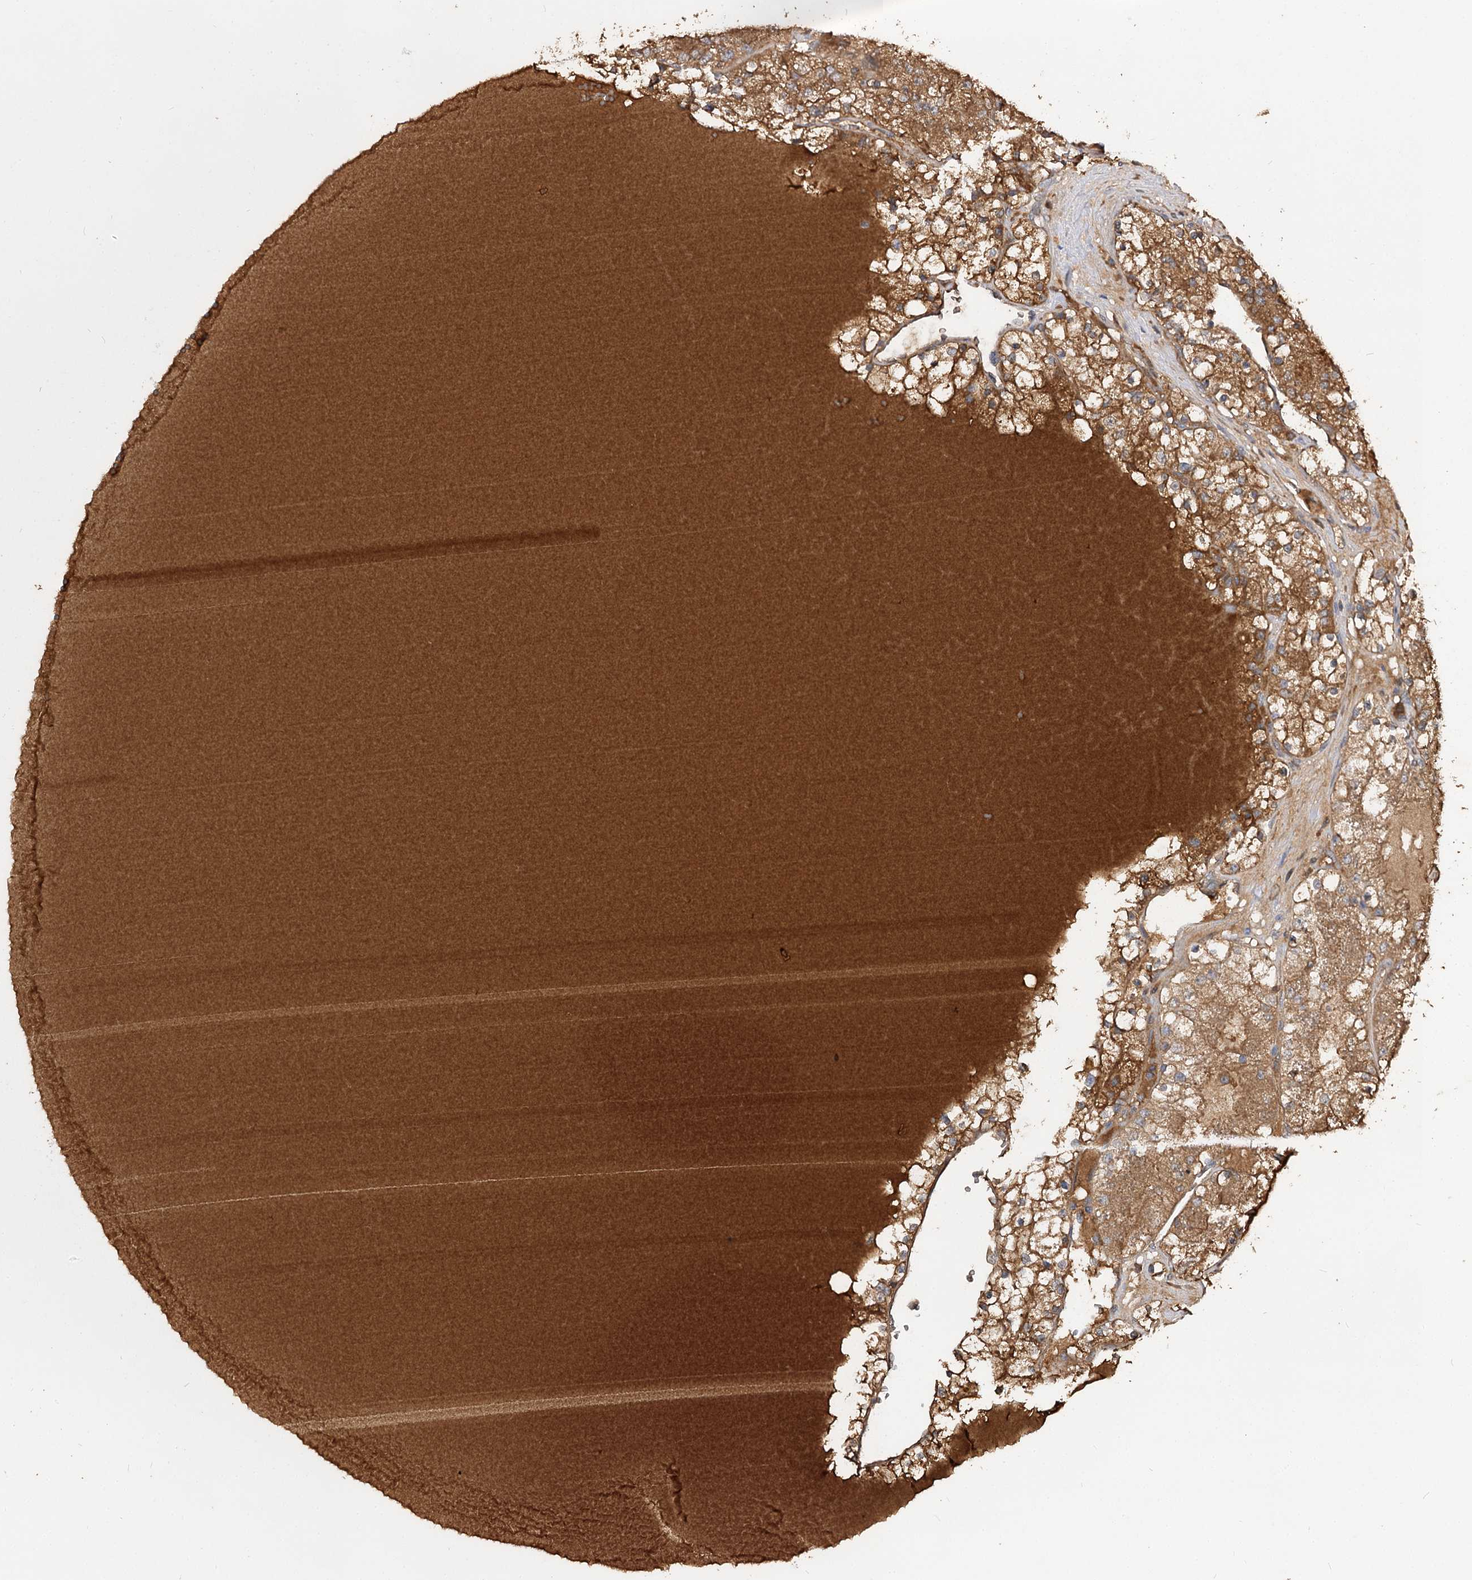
{"staining": {"intensity": "moderate", "quantity": ">75%", "location": "cytoplasmic/membranous"}, "tissue": "renal cancer", "cell_type": "Tumor cells", "image_type": "cancer", "snomed": [{"axis": "morphology", "description": "Normal tissue, NOS"}, {"axis": "morphology", "description": "Adenocarcinoma, NOS"}, {"axis": "topography", "description": "Kidney"}], "caption": "This micrograph shows immunohistochemistry (IHC) staining of human renal adenocarcinoma, with medium moderate cytoplasmic/membranous positivity in about >75% of tumor cells.", "gene": "ARL13A", "patient": {"sex": "male", "age": 68}}